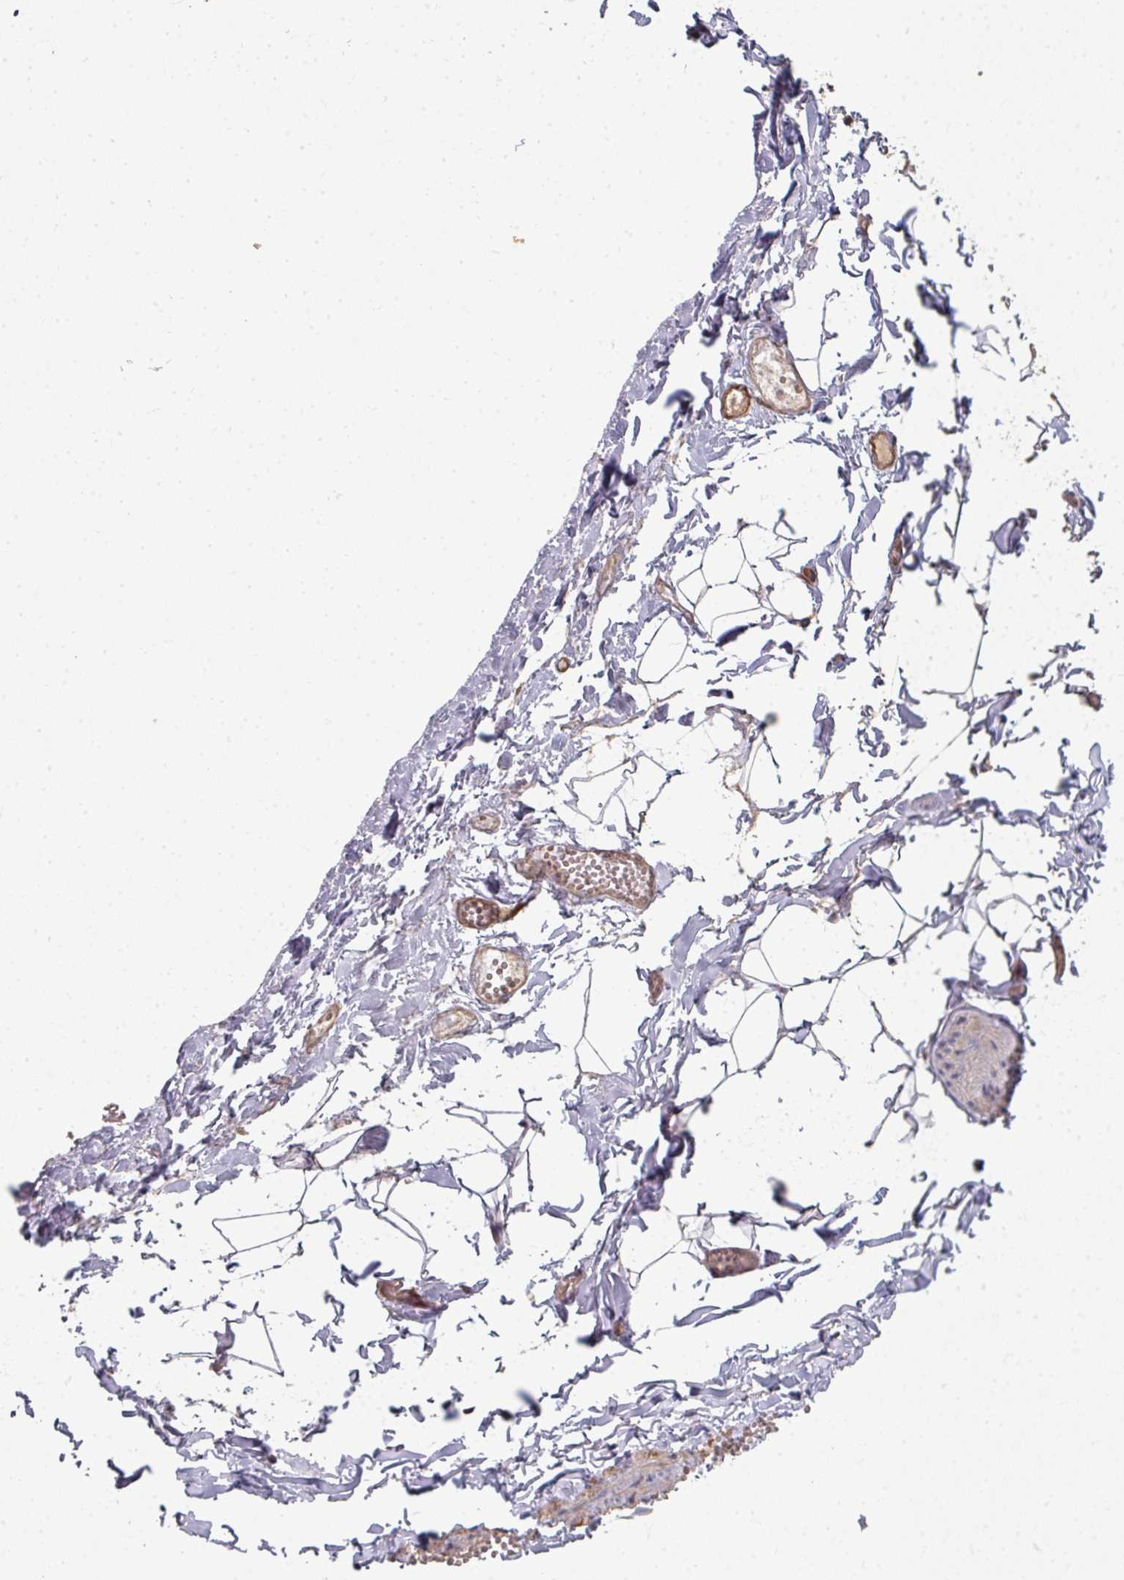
{"staining": {"intensity": "negative", "quantity": "none", "location": "none"}, "tissue": "adipose tissue", "cell_type": "Adipocytes", "image_type": "normal", "snomed": [{"axis": "morphology", "description": "Normal tissue, NOS"}, {"axis": "topography", "description": "Gallbladder"}, {"axis": "topography", "description": "Peripheral nerve tissue"}], "caption": "There is no significant staining in adipocytes of adipose tissue. (Stains: DAB (3,3'-diaminobenzidine) IHC with hematoxylin counter stain, Microscopy: brightfield microscopy at high magnification).", "gene": "PCDH1", "patient": {"sex": "male", "age": 38}}